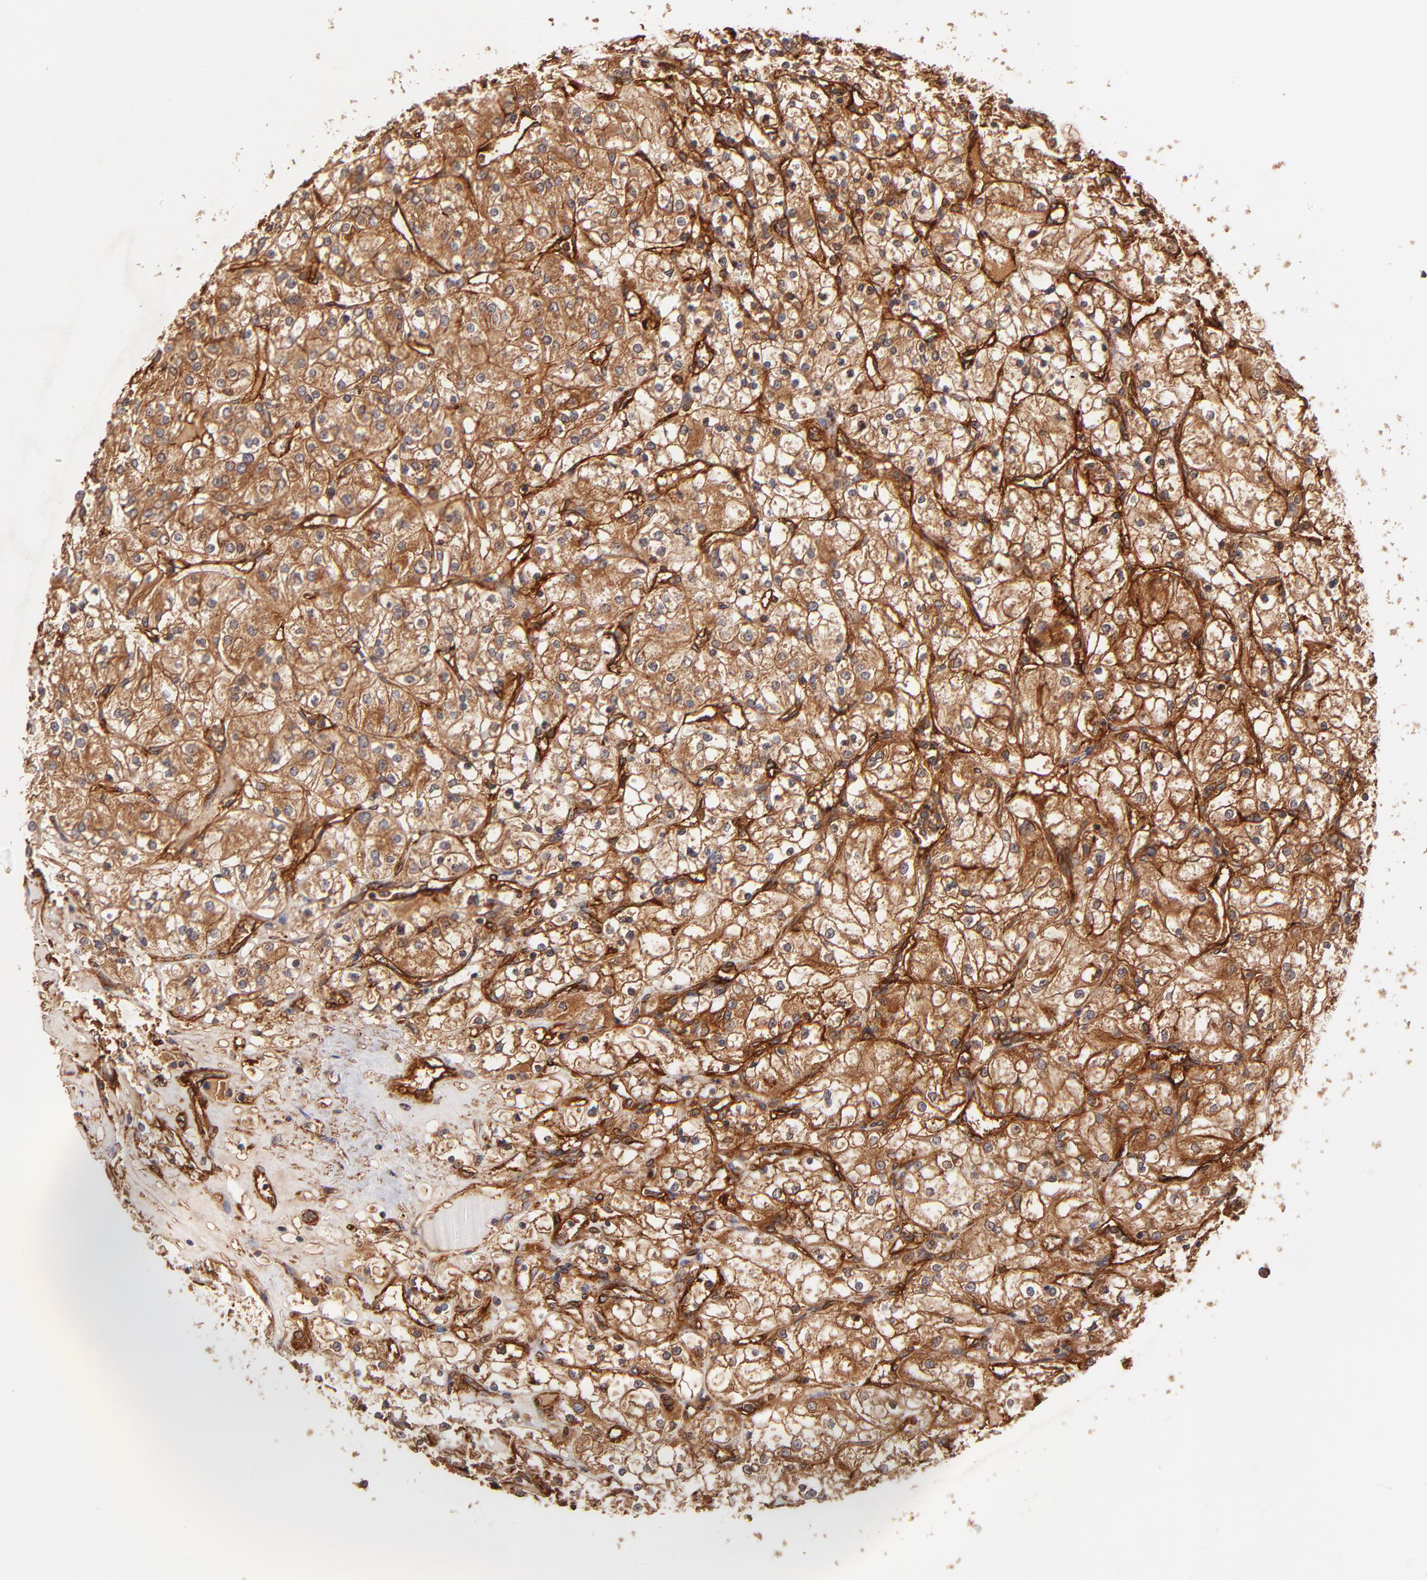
{"staining": {"intensity": "moderate", "quantity": ">75%", "location": "cytoplasmic/membranous"}, "tissue": "renal cancer", "cell_type": "Tumor cells", "image_type": "cancer", "snomed": [{"axis": "morphology", "description": "Adenocarcinoma, NOS"}, {"axis": "topography", "description": "Kidney"}], "caption": "An immunohistochemistry (IHC) photomicrograph of neoplastic tissue is shown. Protein staining in brown shows moderate cytoplasmic/membranous positivity in renal cancer (adenocarcinoma) within tumor cells.", "gene": "ITGB1", "patient": {"sex": "male", "age": 61}}